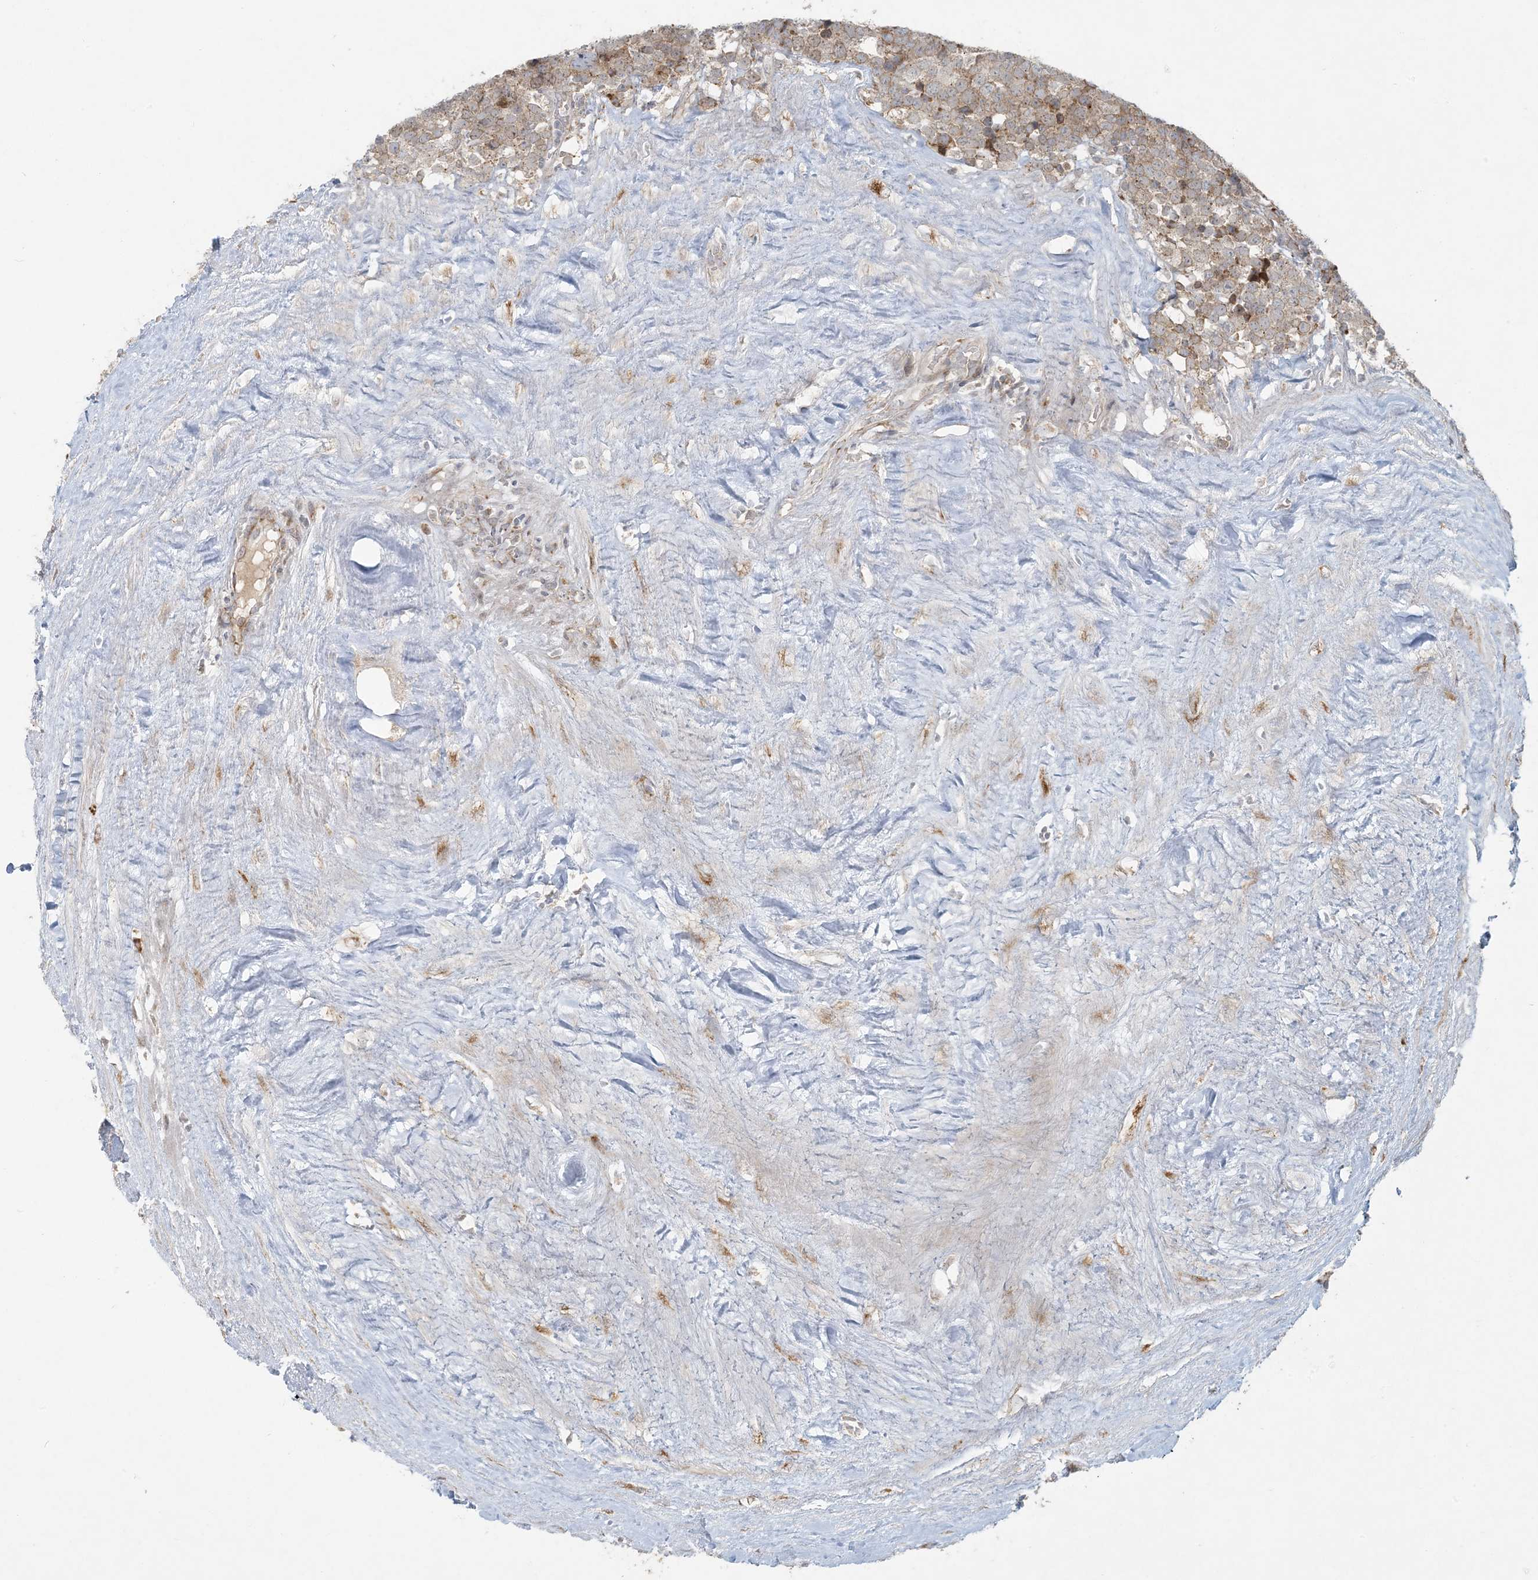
{"staining": {"intensity": "moderate", "quantity": ">75%", "location": "cytoplasmic/membranous"}, "tissue": "testis cancer", "cell_type": "Tumor cells", "image_type": "cancer", "snomed": [{"axis": "morphology", "description": "Seminoma, NOS"}, {"axis": "topography", "description": "Testis"}], "caption": "Immunohistochemical staining of human testis cancer exhibits moderate cytoplasmic/membranous protein staining in about >75% of tumor cells. (Brightfield microscopy of DAB IHC at high magnification).", "gene": "HACL1", "patient": {"sex": "male", "age": 71}}